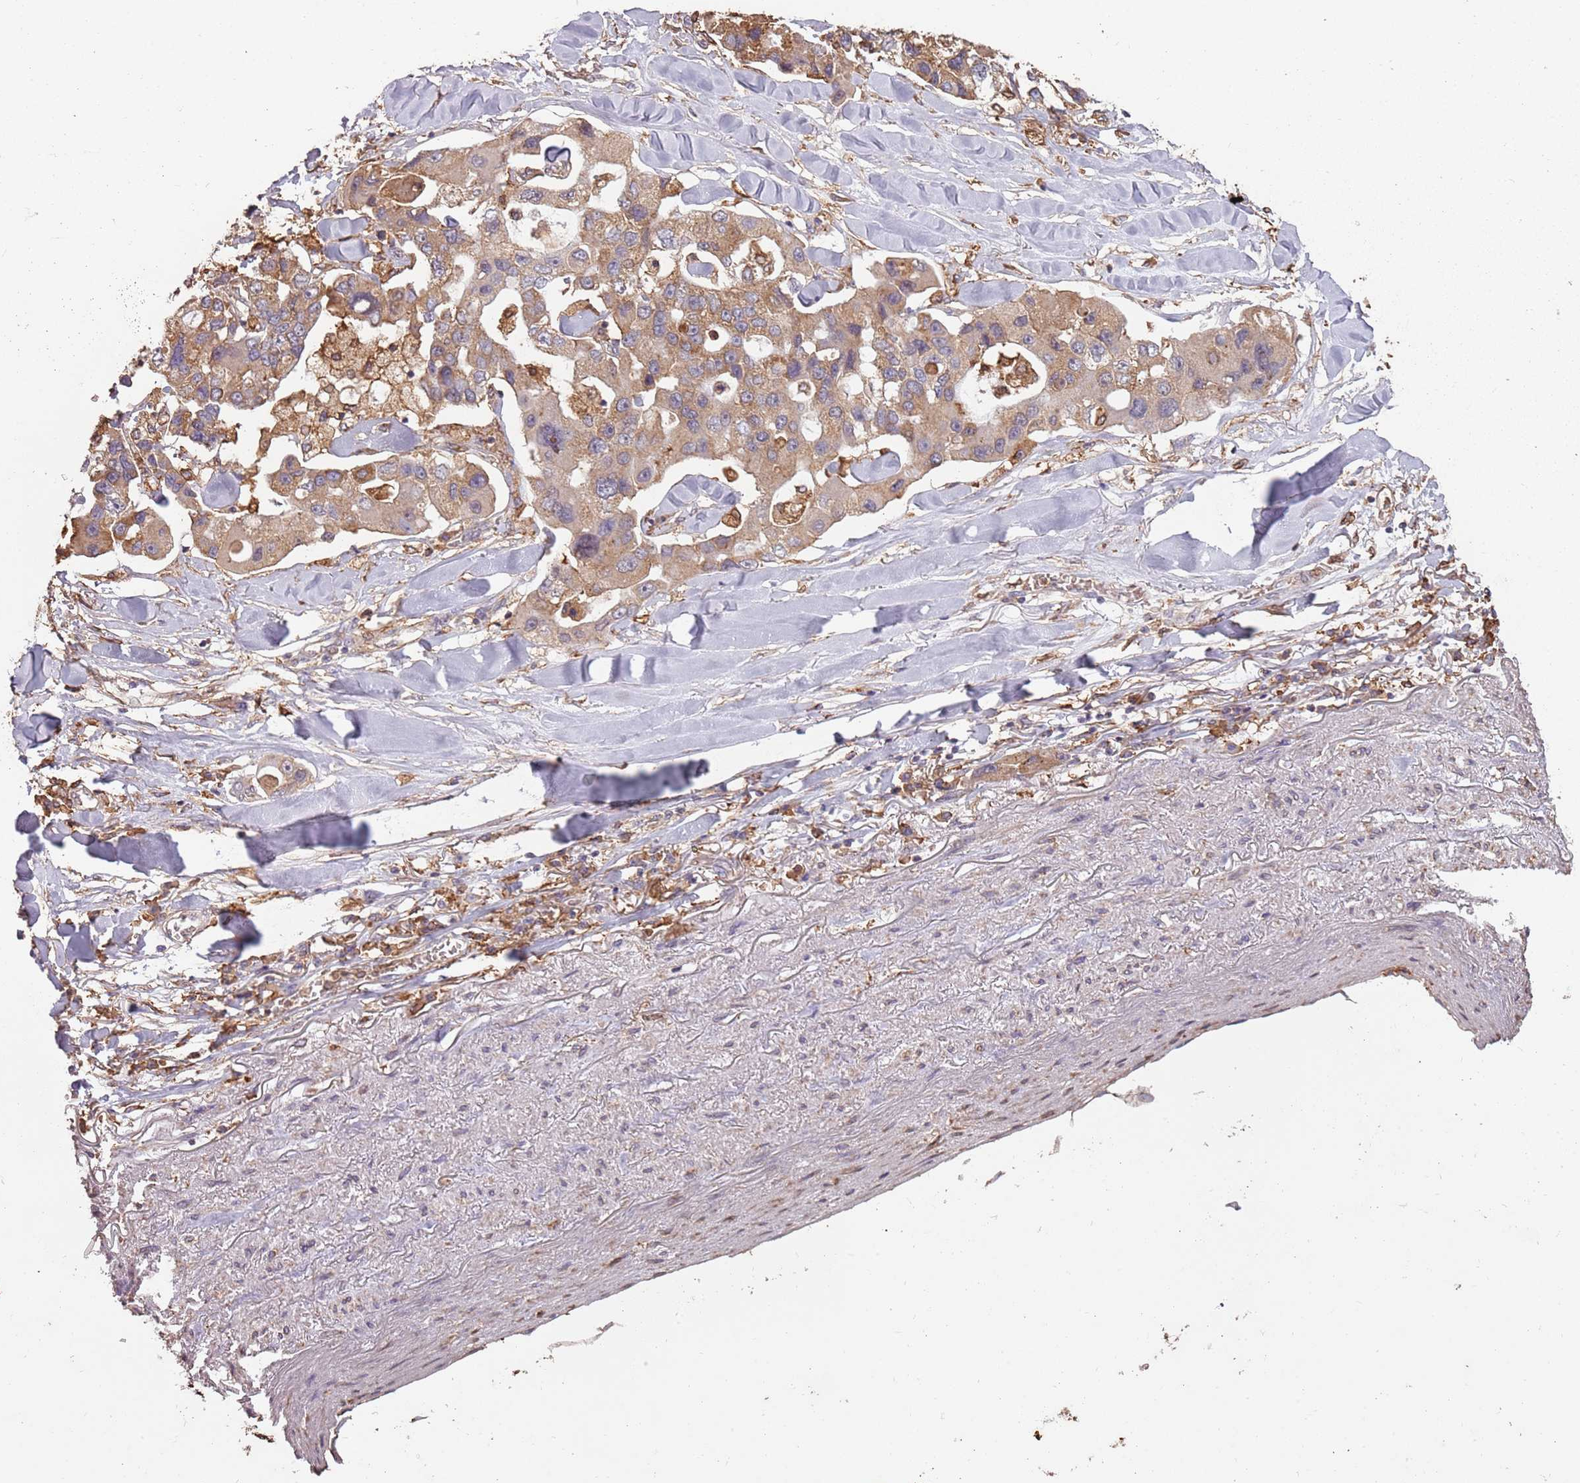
{"staining": {"intensity": "weak", "quantity": ">75%", "location": "cytoplasmic/membranous"}, "tissue": "lung cancer", "cell_type": "Tumor cells", "image_type": "cancer", "snomed": [{"axis": "morphology", "description": "Adenocarcinoma, NOS"}, {"axis": "topography", "description": "Lung"}], "caption": "This is a photomicrograph of immunohistochemistry (IHC) staining of lung adenocarcinoma, which shows weak expression in the cytoplasmic/membranous of tumor cells.", "gene": "ATOSB", "patient": {"sex": "female", "age": 54}}